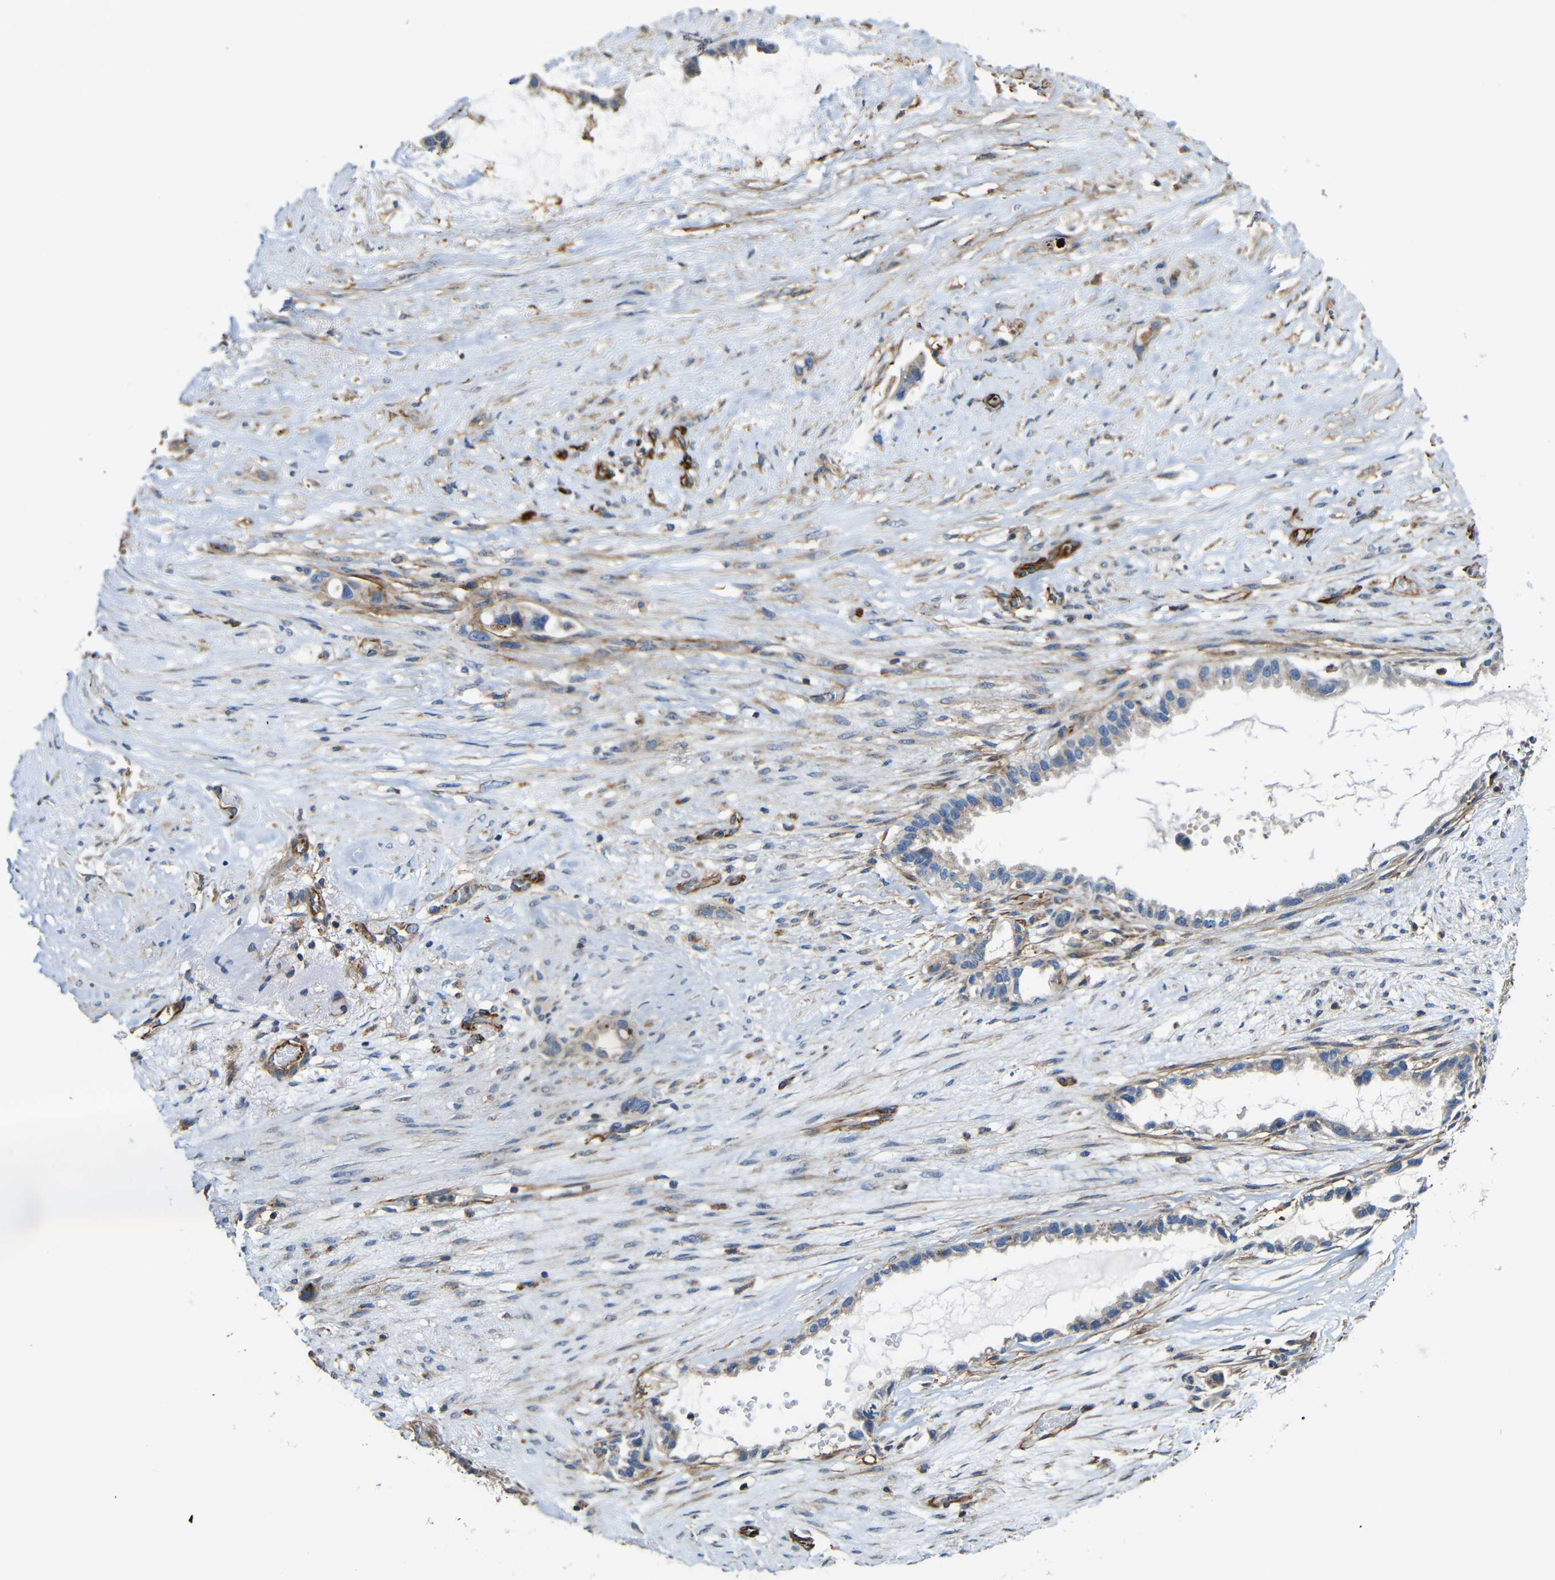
{"staining": {"intensity": "moderate", "quantity": "25%-75%", "location": "cytoplasmic/membranous"}, "tissue": "liver cancer", "cell_type": "Tumor cells", "image_type": "cancer", "snomed": [{"axis": "morphology", "description": "Cholangiocarcinoma"}, {"axis": "topography", "description": "Liver"}], "caption": "Cholangiocarcinoma (liver) was stained to show a protein in brown. There is medium levels of moderate cytoplasmic/membranous expression in about 25%-75% of tumor cells.", "gene": "IGSF10", "patient": {"sex": "female", "age": 65}}